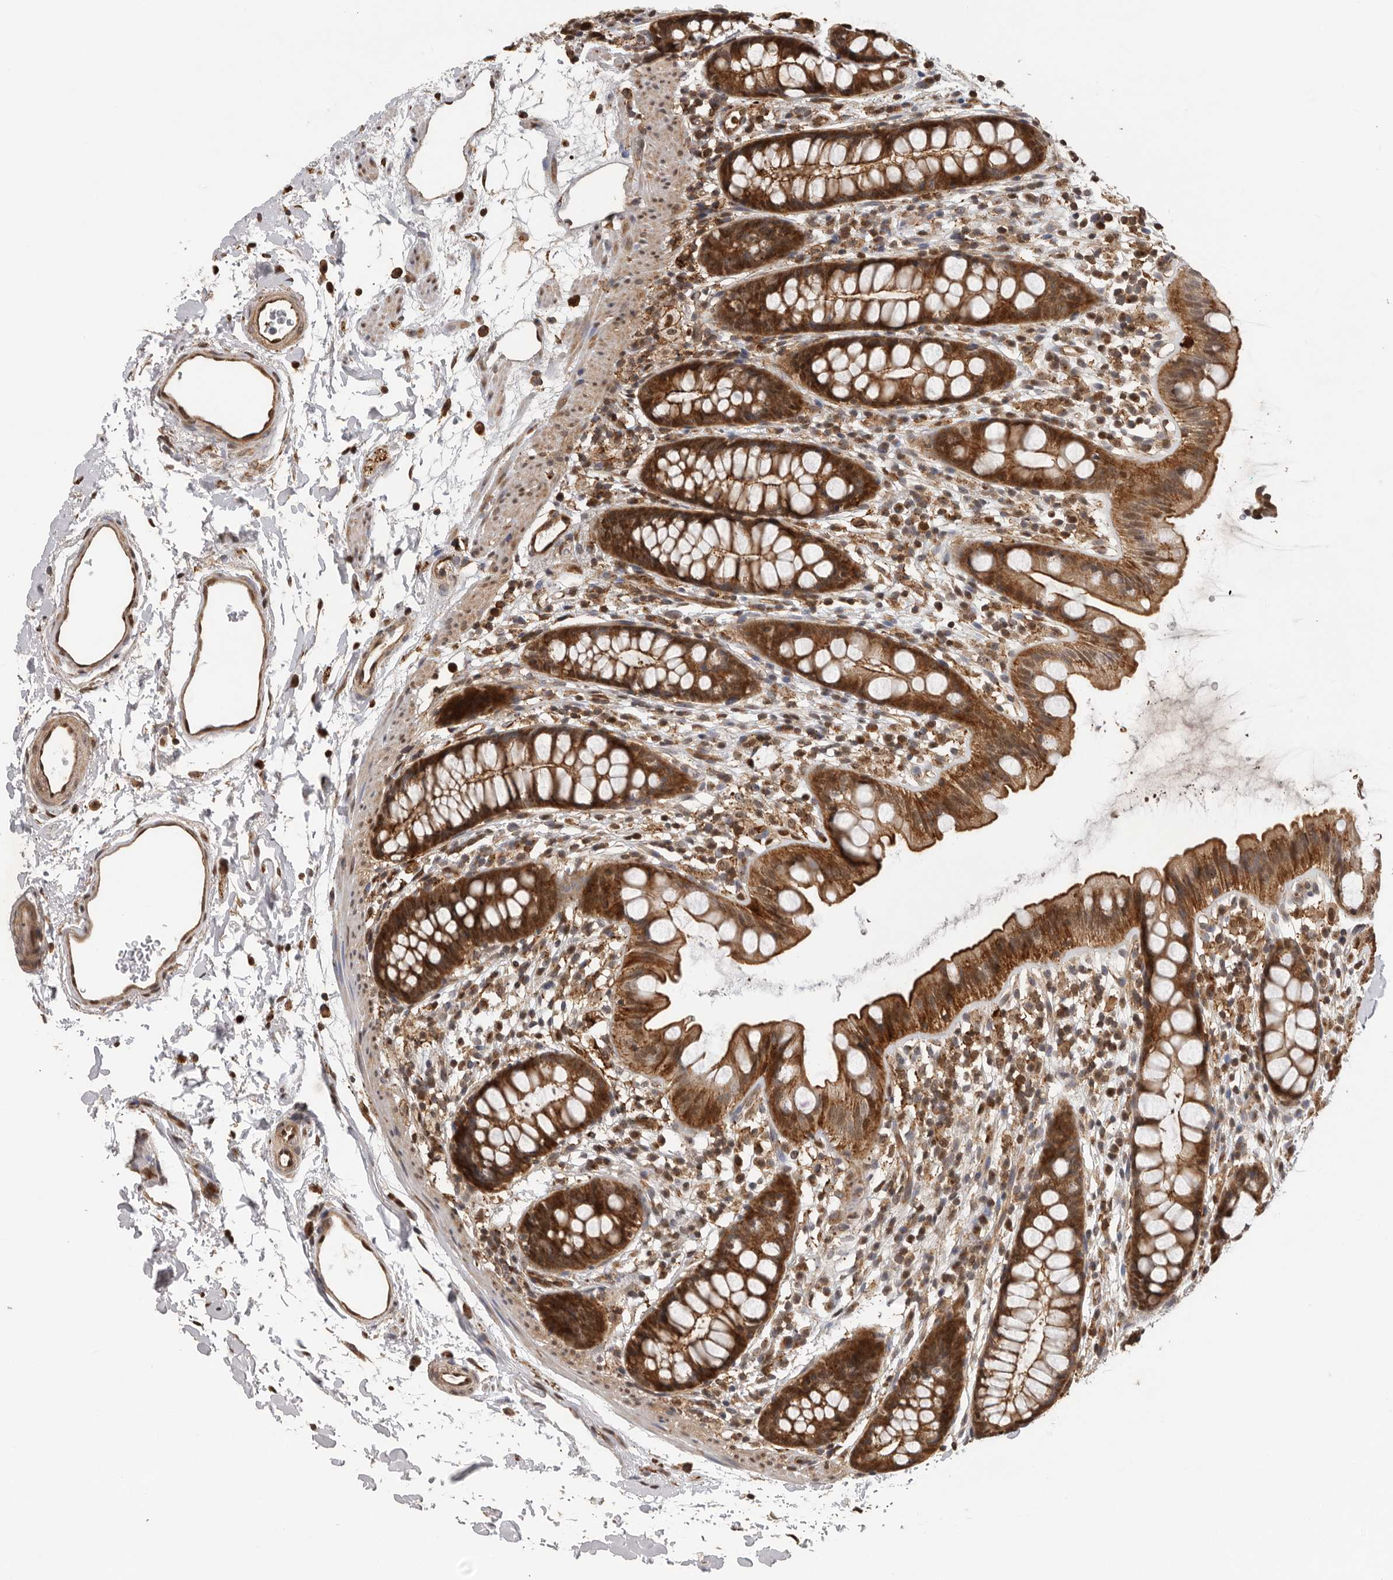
{"staining": {"intensity": "strong", "quantity": ">75%", "location": "cytoplasmic/membranous,nuclear"}, "tissue": "rectum", "cell_type": "Glandular cells", "image_type": "normal", "snomed": [{"axis": "morphology", "description": "Normal tissue, NOS"}, {"axis": "topography", "description": "Rectum"}], "caption": "Rectum stained for a protein (brown) demonstrates strong cytoplasmic/membranous,nuclear positive positivity in about >75% of glandular cells.", "gene": "RNF157", "patient": {"sex": "female", "age": 65}}